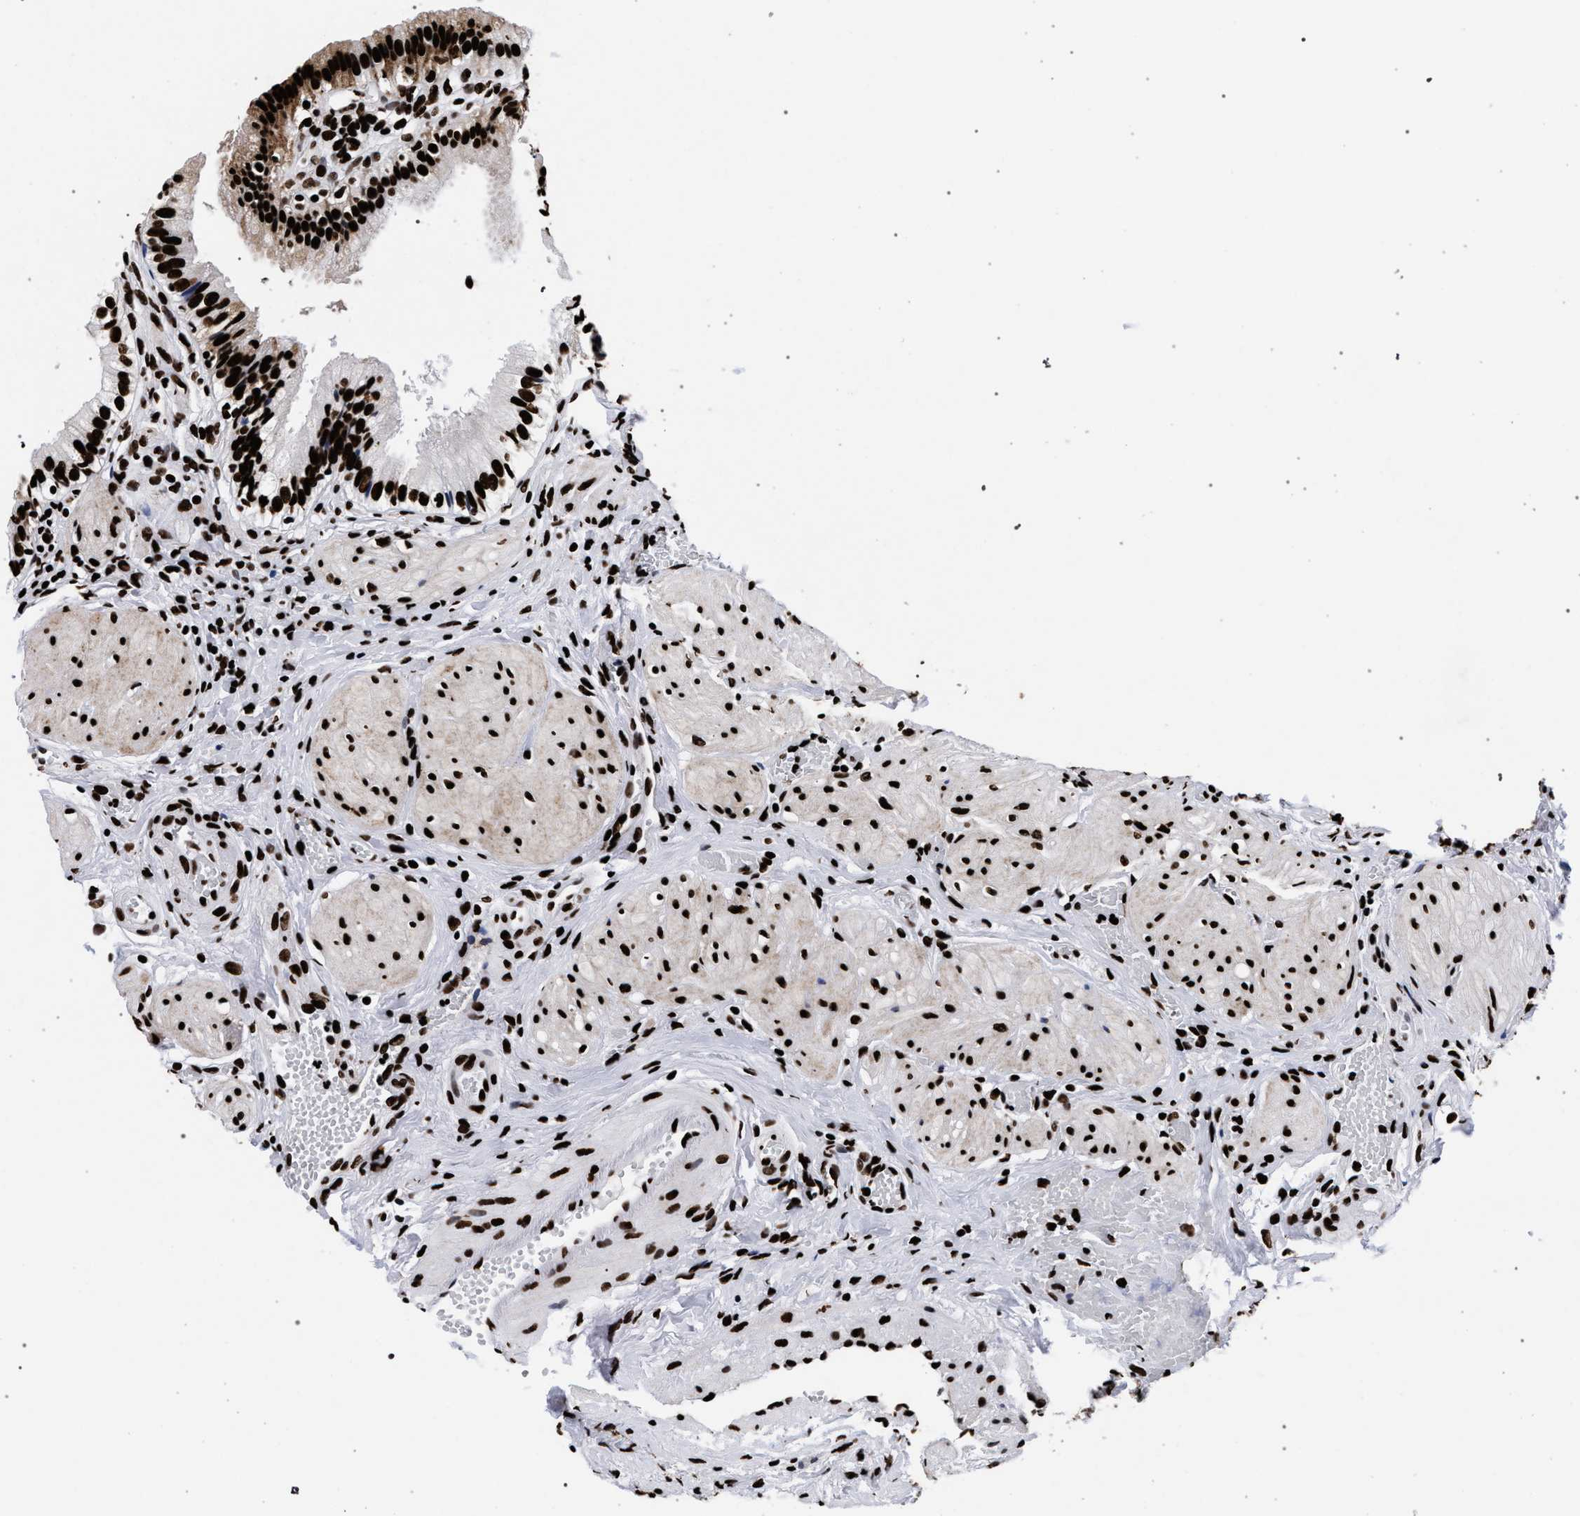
{"staining": {"intensity": "strong", "quantity": ">75%", "location": "cytoplasmic/membranous,nuclear"}, "tissue": "gallbladder", "cell_type": "Glandular cells", "image_type": "normal", "snomed": [{"axis": "morphology", "description": "Normal tissue, NOS"}, {"axis": "topography", "description": "Gallbladder"}], "caption": "Brown immunohistochemical staining in normal gallbladder shows strong cytoplasmic/membranous,nuclear staining in about >75% of glandular cells.", "gene": "HNRNPA1", "patient": {"sex": "male", "age": 65}}